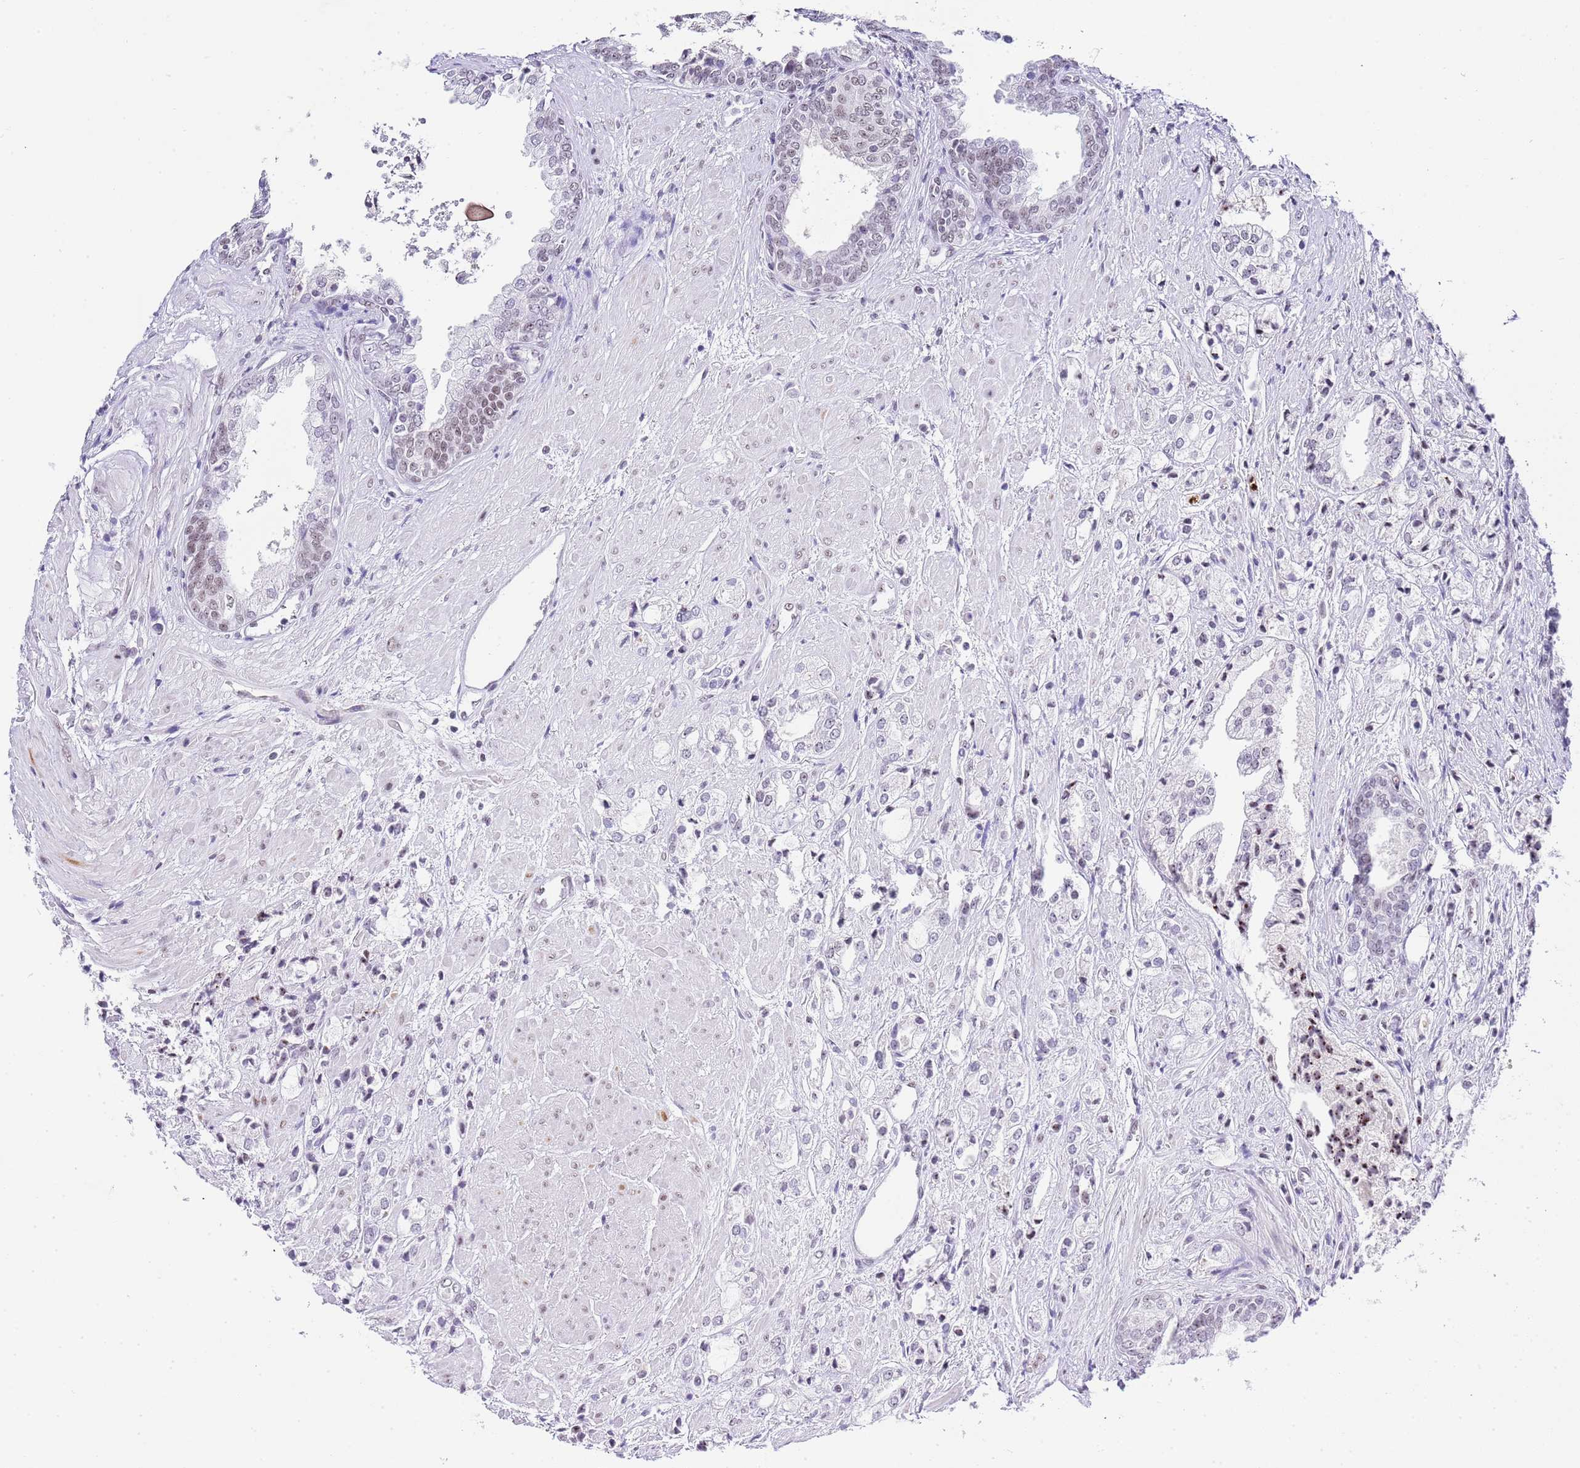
{"staining": {"intensity": "weak", "quantity": "<25%", "location": "nuclear"}, "tissue": "prostate cancer", "cell_type": "Tumor cells", "image_type": "cancer", "snomed": [{"axis": "morphology", "description": "Adenocarcinoma, High grade"}, {"axis": "topography", "description": "Prostate"}], "caption": "This is an immunohistochemistry micrograph of prostate cancer (adenocarcinoma (high-grade)). There is no positivity in tumor cells.", "gene": "NOP56", "patient": {"sex": "male", "age": 50}}